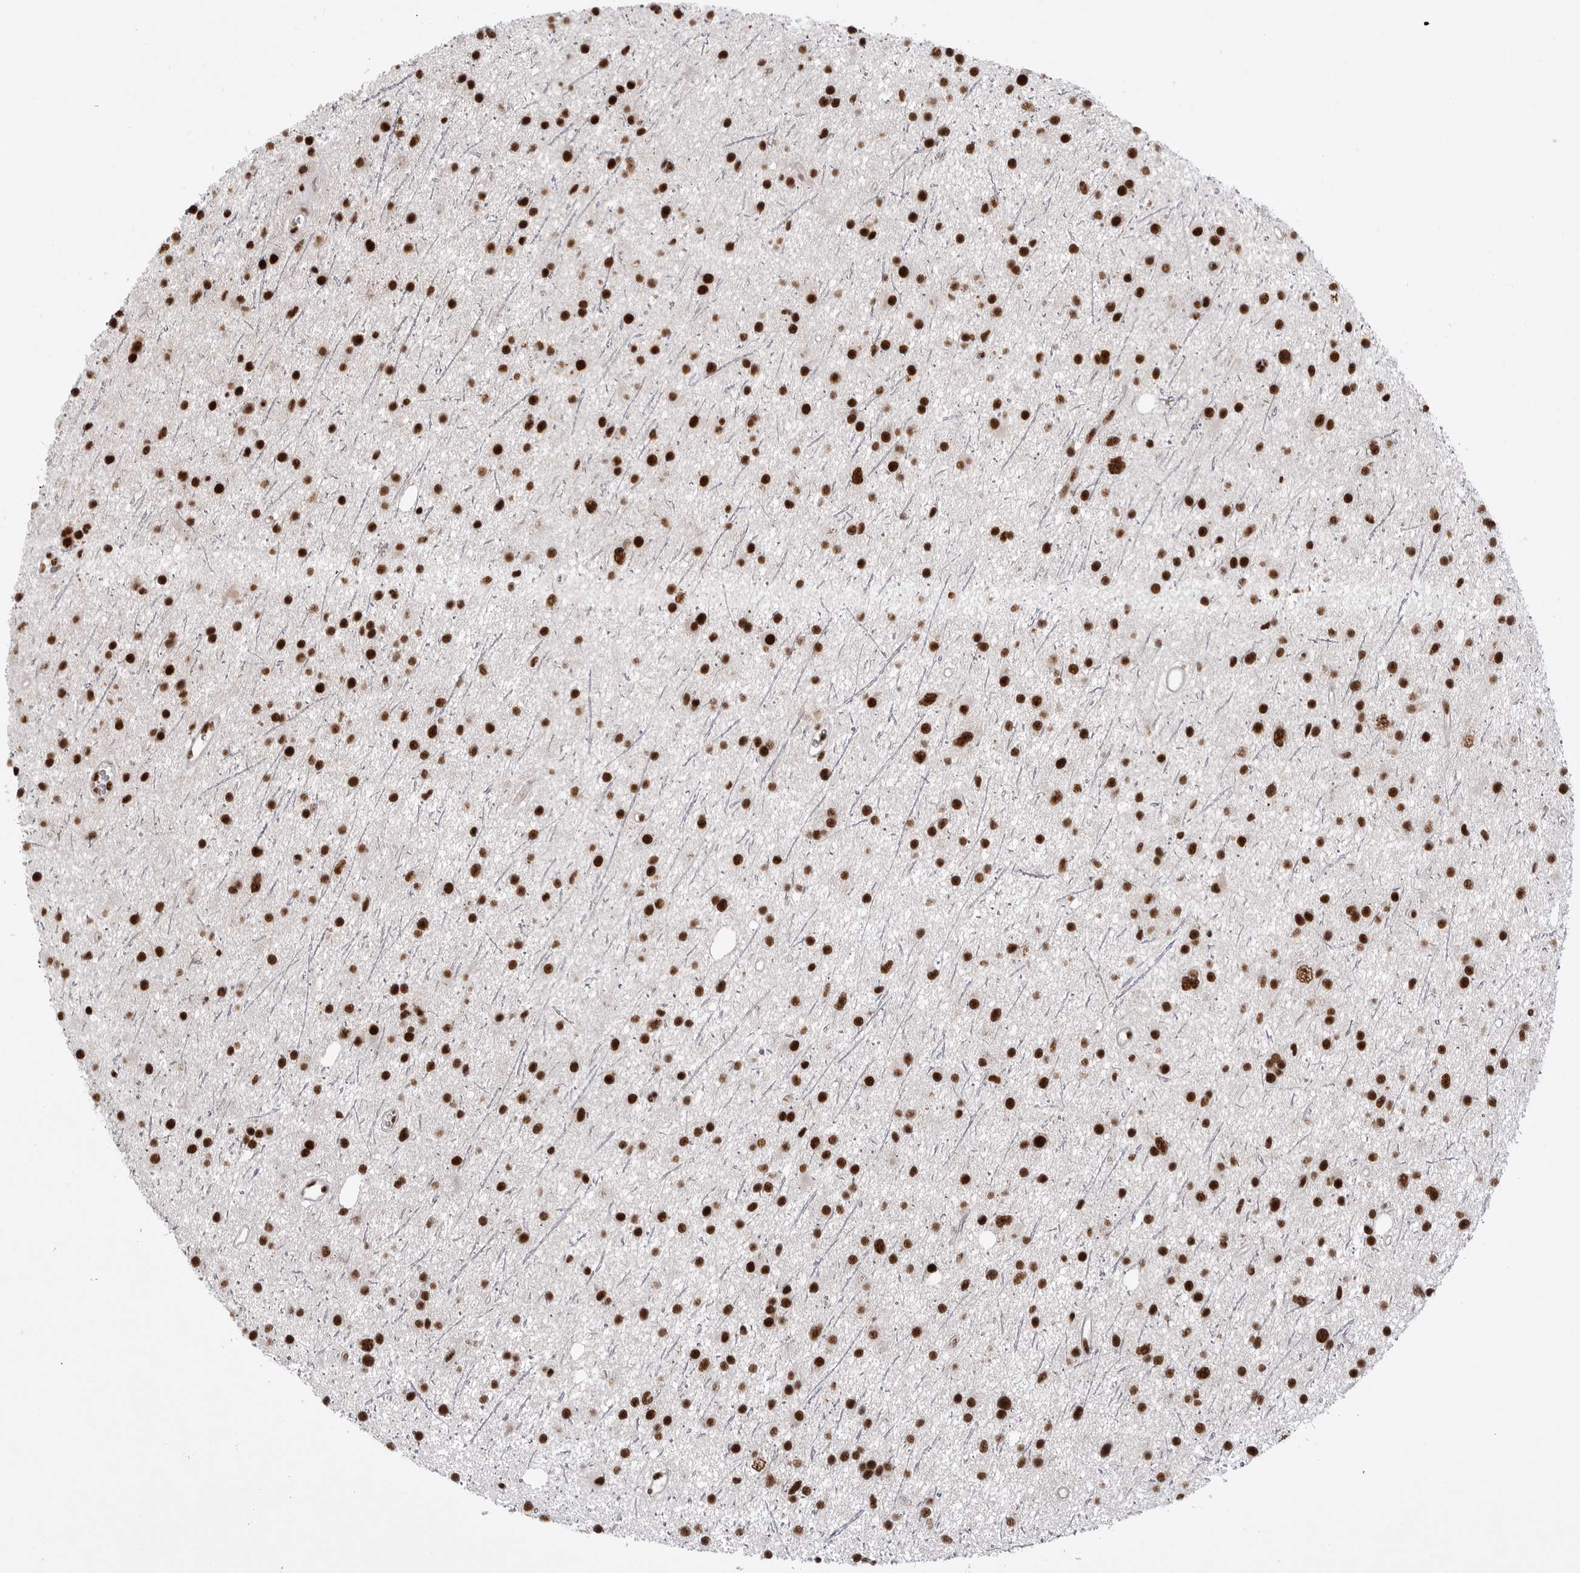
{"staining": {"intensity": "strong", "quantity": ">75%", "location": "nuclear"}, "tissue": "glioma", "cell_type": "Tumor cells", "image_type": "cancer", "snomed": [{"axis": "morphology", "description": "Glioma, malignant, Low grade"}, {"axis": "topography", "description": "Cerebral cortex"}], "caption": "Immunohistochemistry (DAB (3,3'-diaminobenzidine)) staining of low-grade glioma (malignant) exhibits strong nuclear protein expression in approximately >75% of tumor cells. The protein of interest is shown in brown color, while the nuclei are stained blue.", "gene": "PPP1R8", "patient": {"sex": "female", "age": 39}}